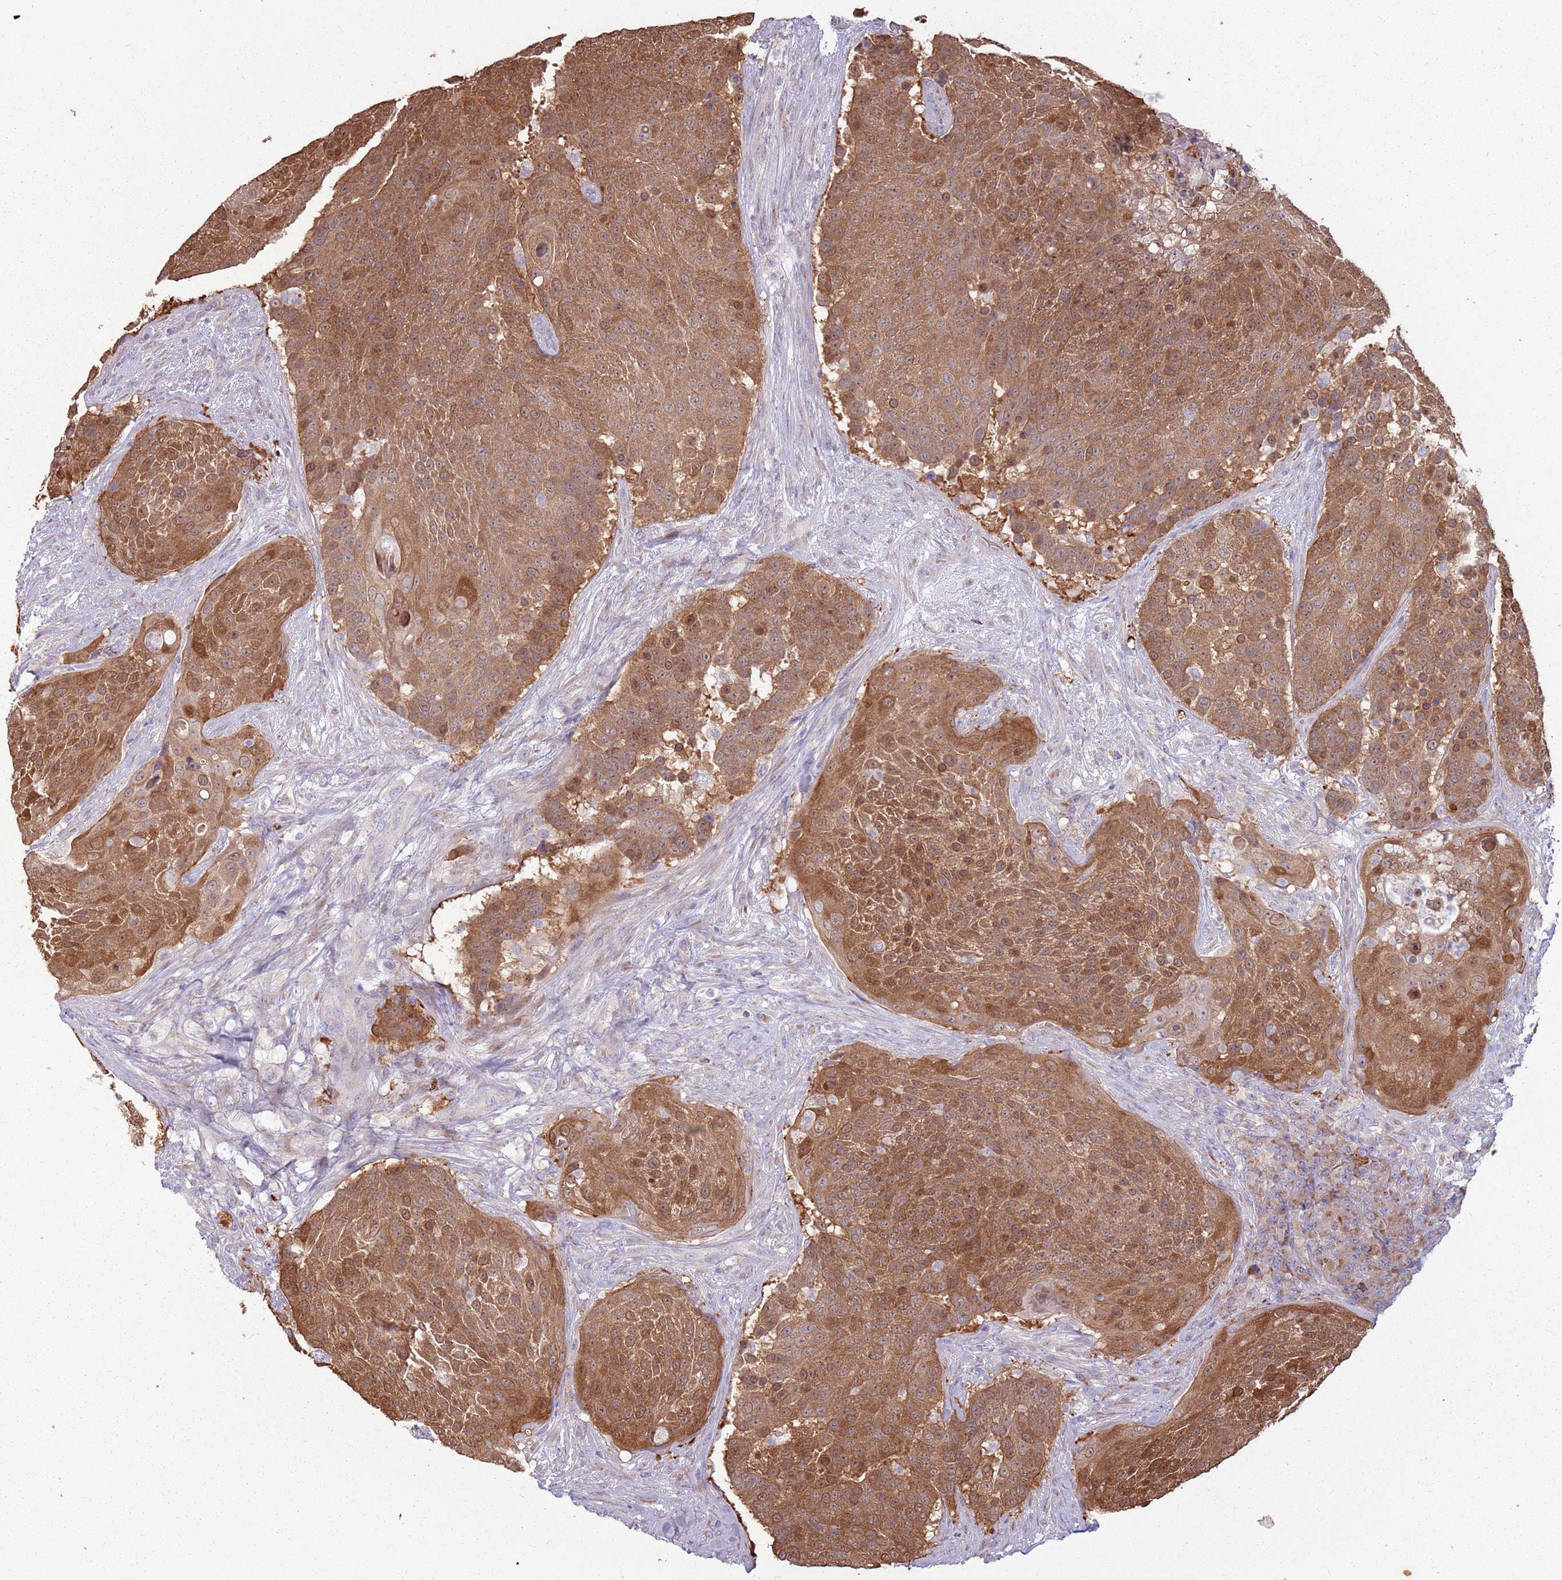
{"staining": {"intensity": "moderate", "quantity": ">75%", "location": "cytoplasmic/membranous,nuclear"}, "tissue": "urothelial cancer", "cell_type": "Tumor cells", "image_type": "cancer", "snomed": [{"axis": "morphology", "description": "Urothelial carcinoma, High grade"}, {"axis": "topography", "description": "Urinary bladder"}], "caption": "This histopathology image exhibits urothelial cancer stained with IHC to label a protein in brown. The cytoplasmic/membranous and nuclear of tumor cells show moderate positivity for the protein. Nuclei are counter-stained blue.", "gene": "CCDC150", "patient": {"sex": "female", "age": 63}}